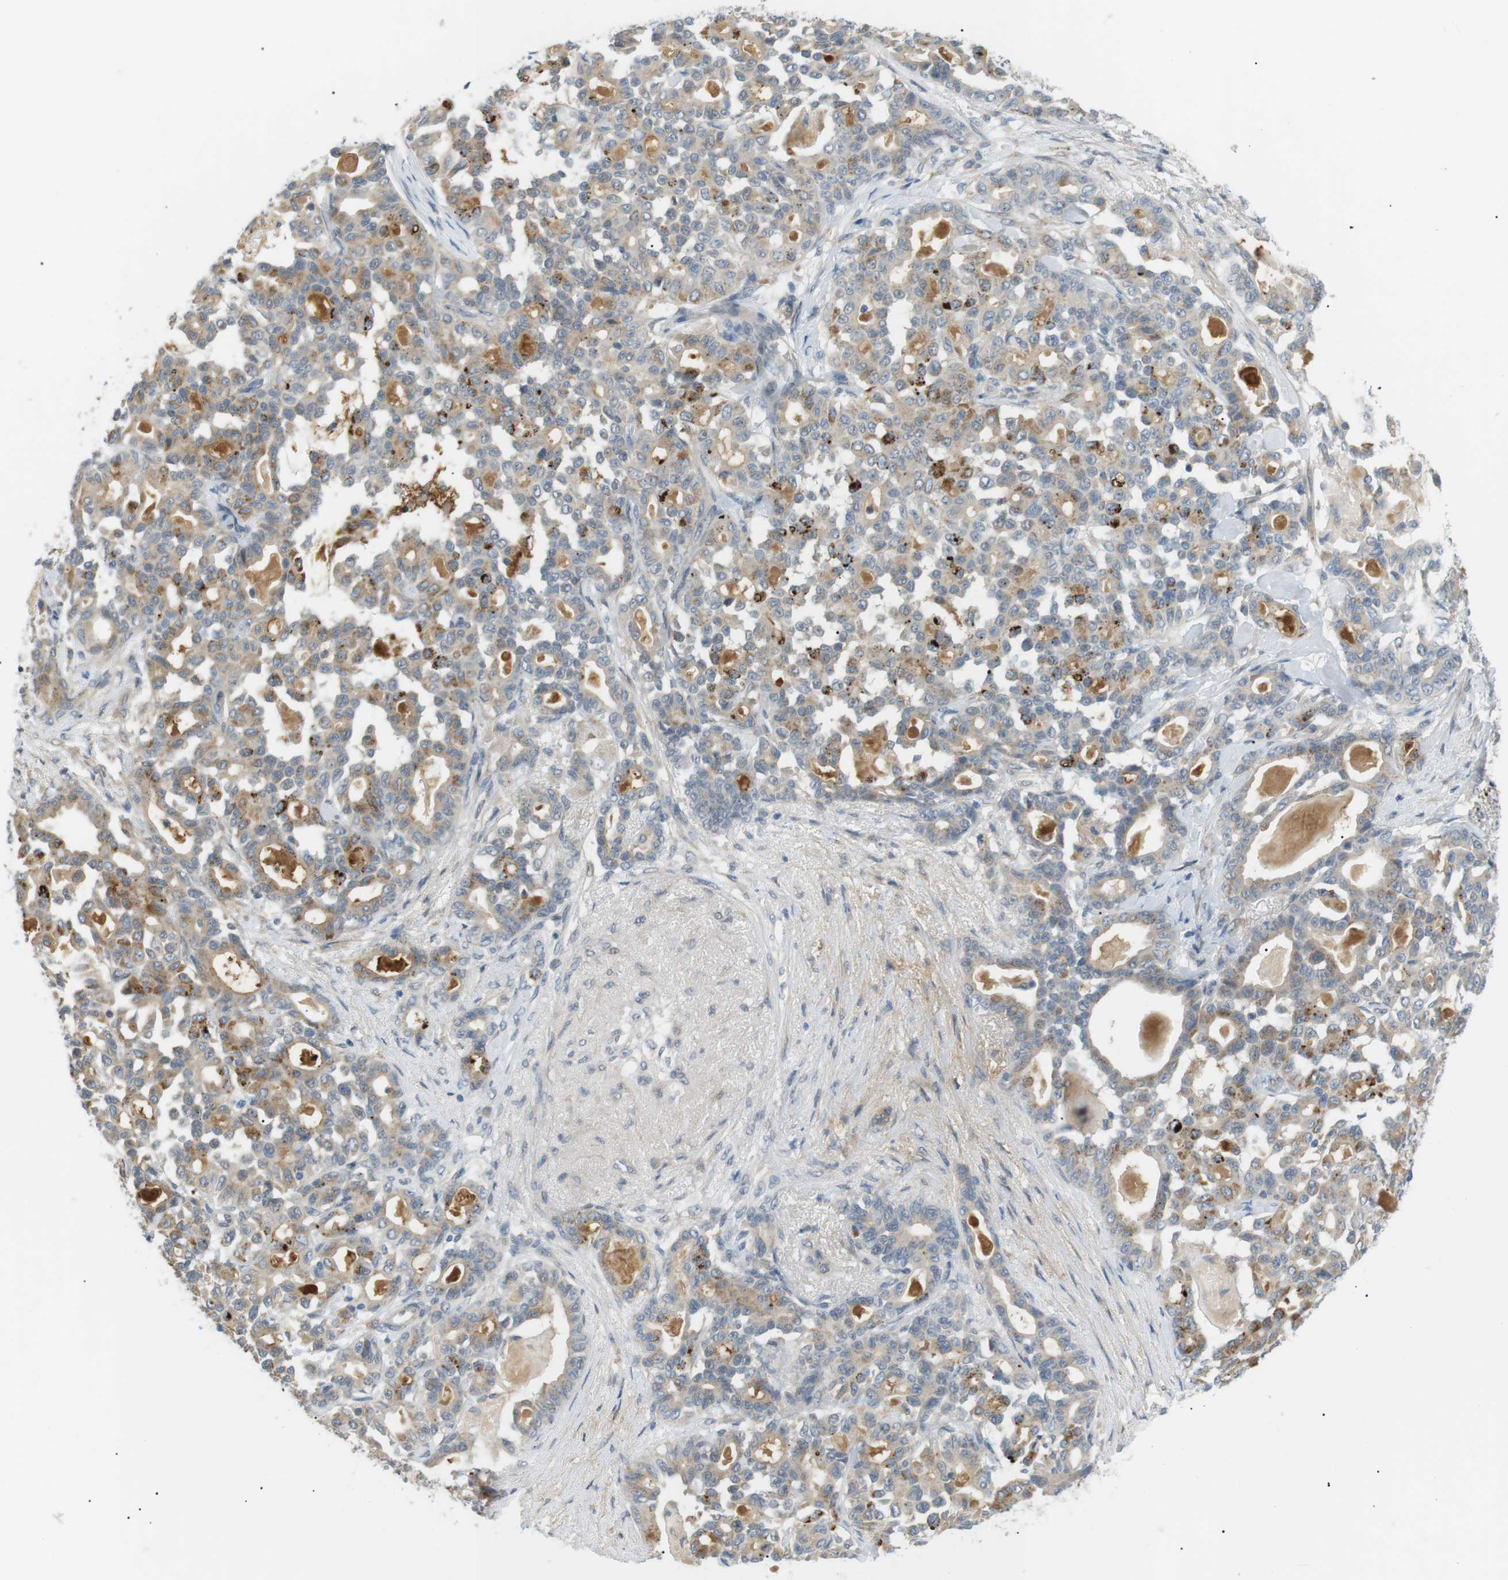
{"staining": {"intensity": "weak", "quantity": "25%-75%", "location": "cytoplasmic/membranous"}, "tissue": "pancreatic cancer", "cell_type": "Tumor cells", "image_type": "cancer", "snomed": [{"axis": "morphology", "description": "Adenocarcinoma, NOS"}, {"axis": "topography", "description": "Pancreas"}], "caption": "Pancreatic cancer tissue reveals weak cytoplasmic/membranous expression in about 25%-75% of tumor cells (IHC, brightfield microscopy, high magnification).", "gene": "B4GALNT2", "patient": {"sex": "male", "age": 63}}